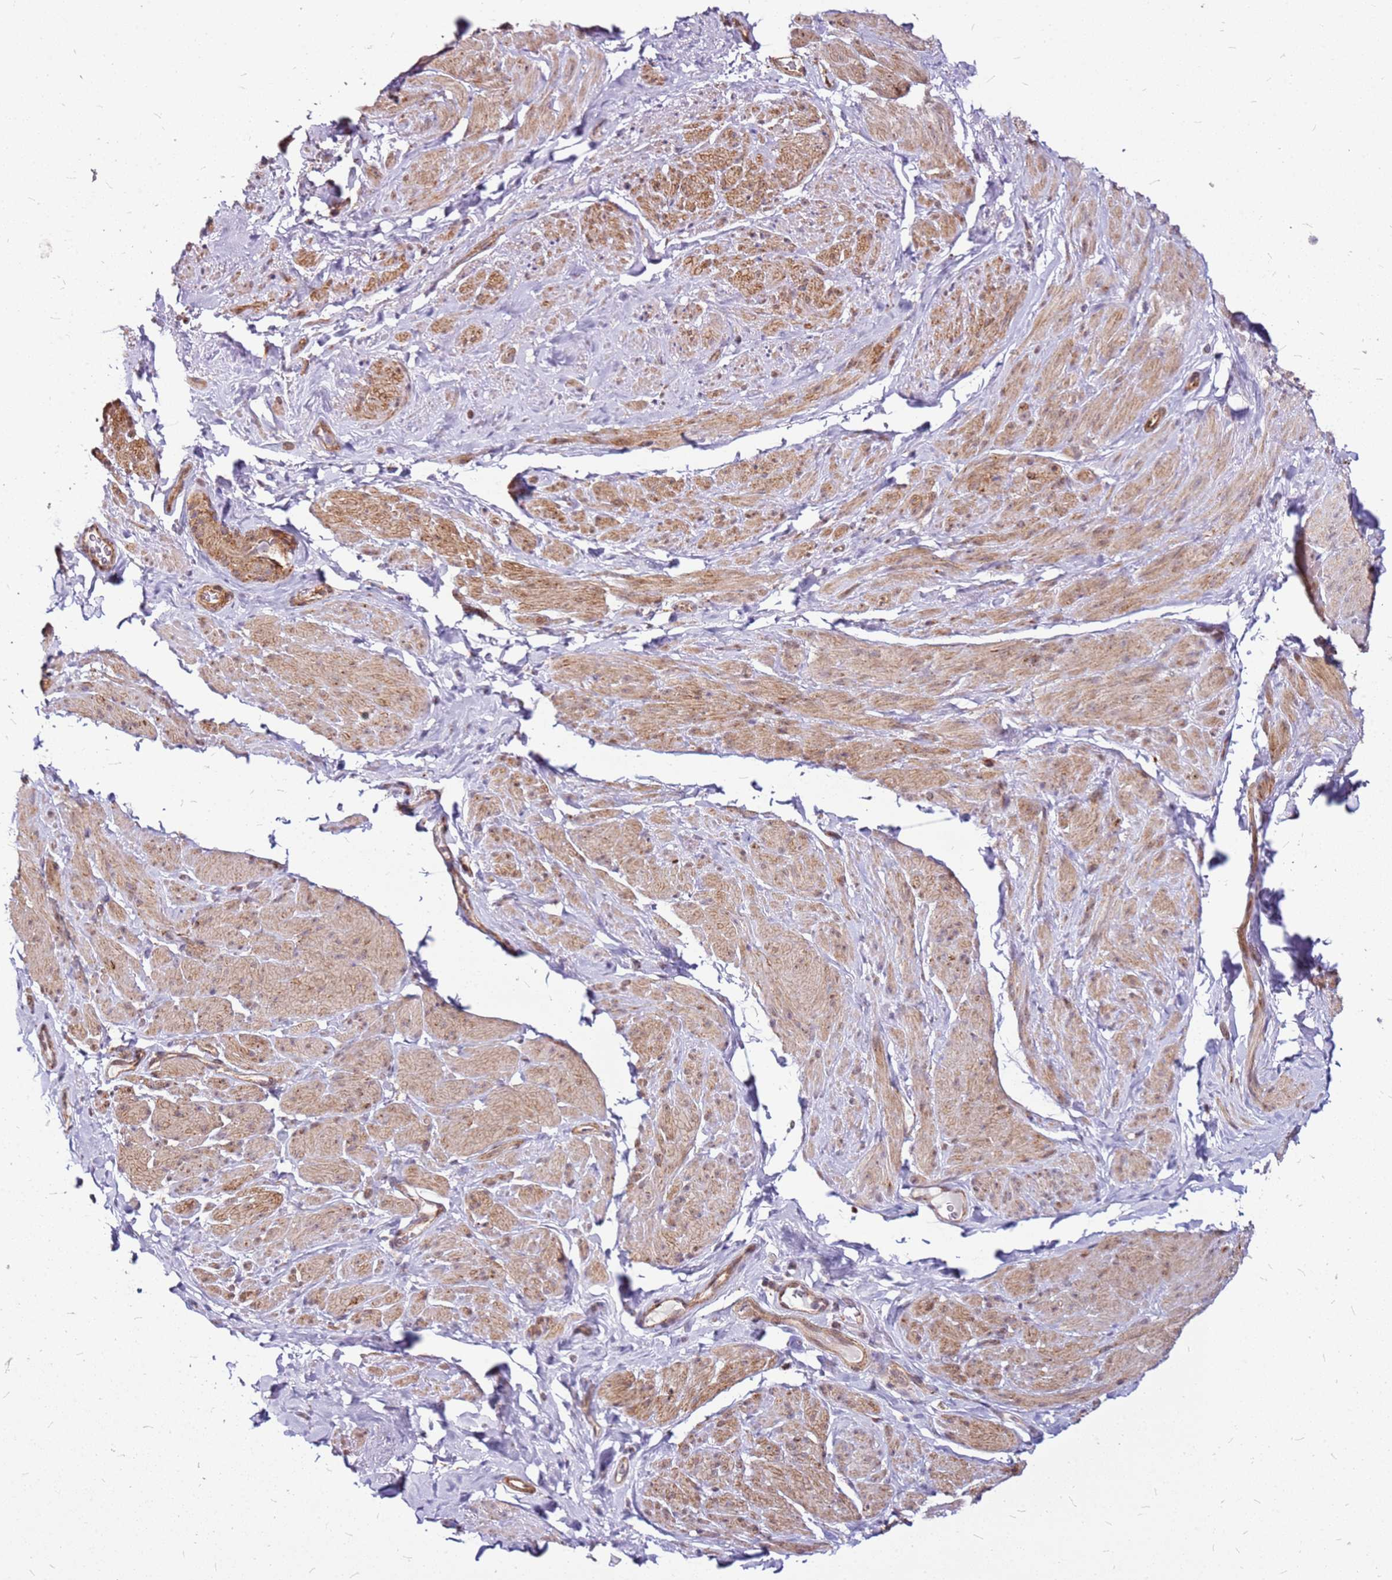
{"staining": {"intensity": "moderate", "quantity": "25%-75%", "location": "cytoplasmic/membranous,nuclear"}, "tissue": "smooth muscle", "cell_type": "Smooth muscle cells", "image_type": "normal", "snomed": [{"axis": "morphology", "description": "Normal tissue, NOS"}, {"axis": "topography", "description": "Smooth muscle"}, {"axis": "topography", "description": "Peripheral nerve tissue"}], "caption": "Protein analysis of normal smooth muscle displays moderate cytoplasmic/membranous,nuclear expression in approximately 25%-75% of smooth muscle cells. (Stains: DAB (3,3'-diaminobenzidine) in brown, nuclei in blue, Microscopy: brightfield microscopy at high magnification).", "gene": "OR51T1", "patient": {"sex": "male", "age": 69}}